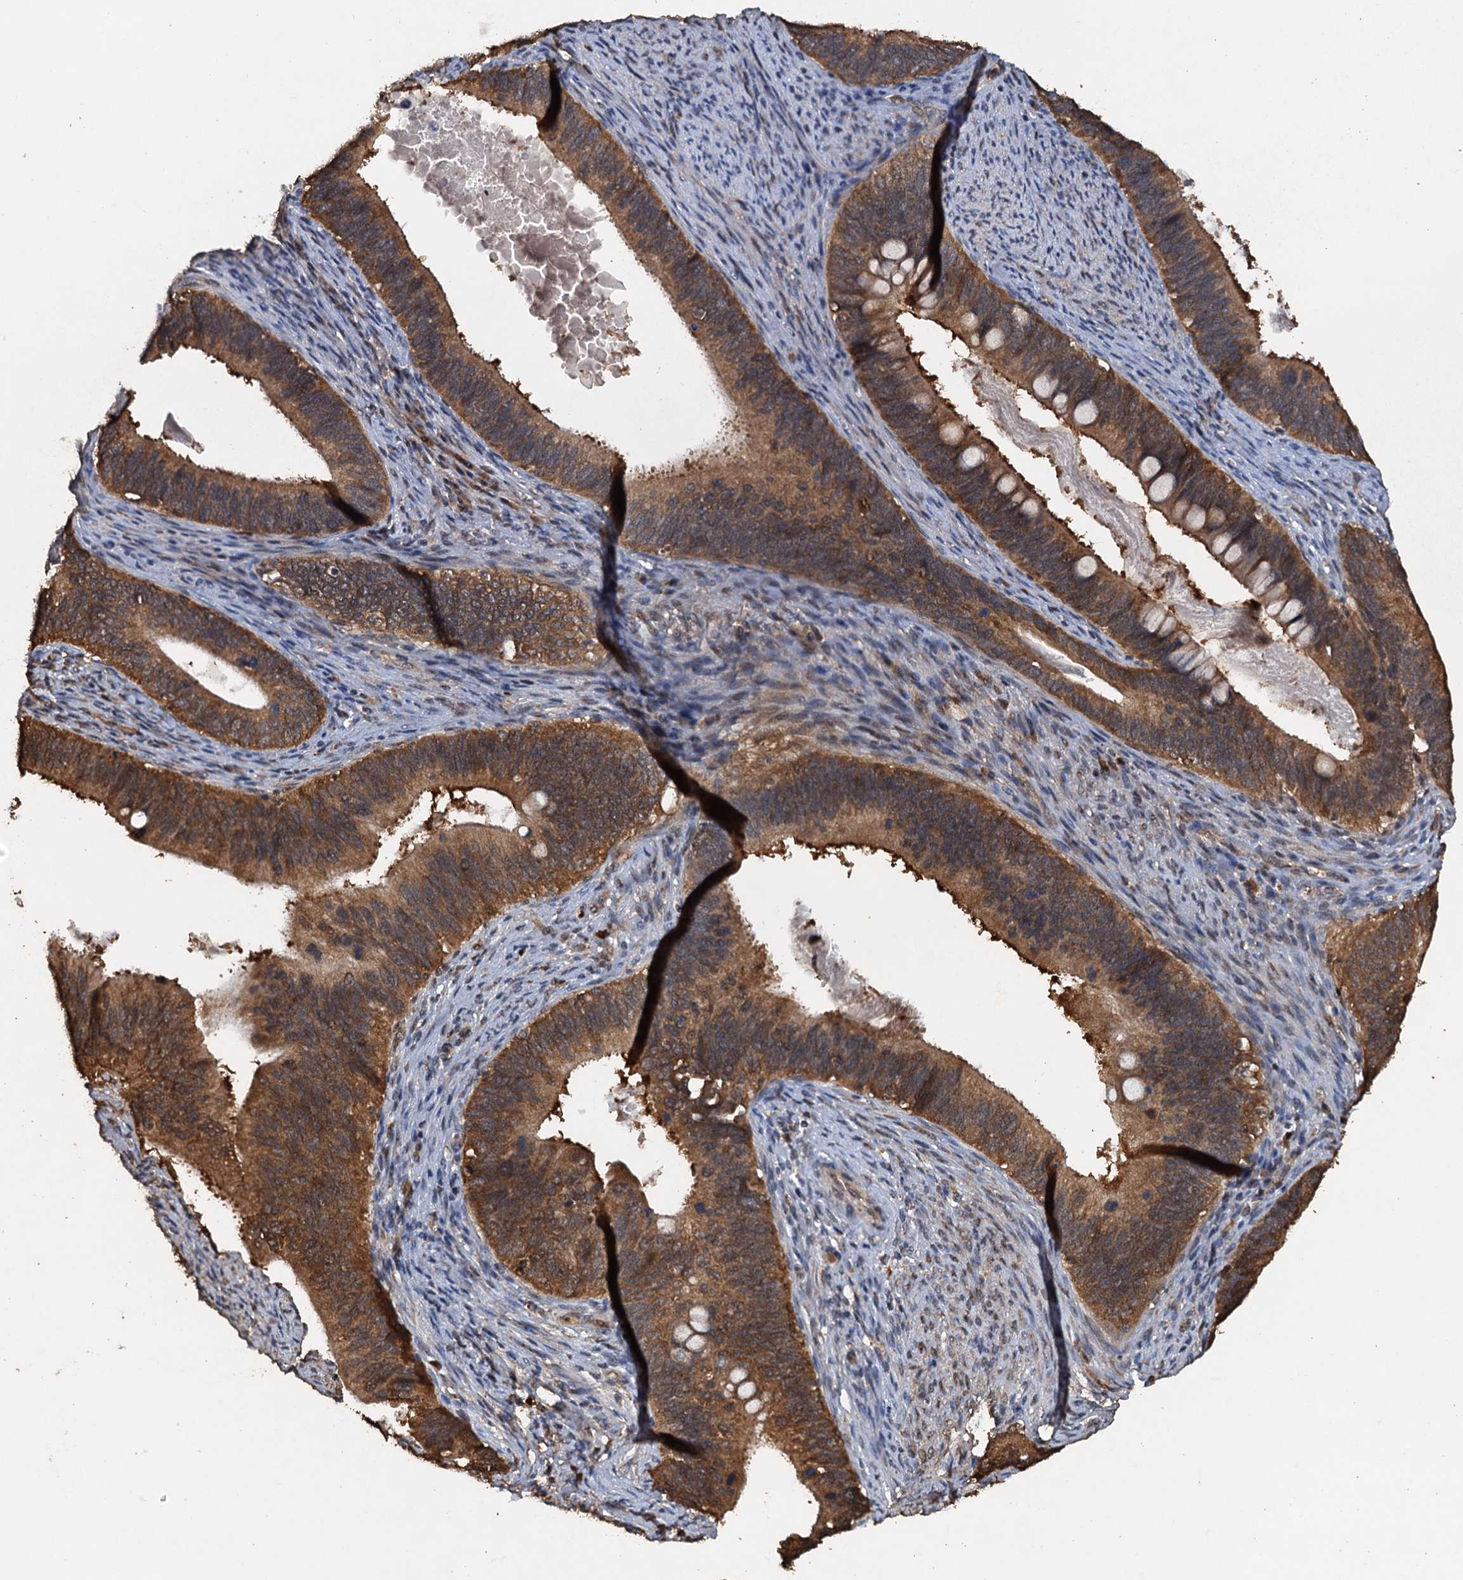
{"staining": {"intensity": "strong", "quantity": ">75%", "location": "cytoplasmic/membranous"}, "tissue": "cervical cancer", "cell_type": "Tumor cells", "image_type": "cancer", "snomed": [{"axis": "morphology", "description": "Adenocarcinoma, NOS"}, {"axis": "topography", "description": "Cervix"}], "caption": "This micrograph exhibits IHC staining of cervical cancer (adenocarcinoma), with high strong cytoplasmic/membranous positivity in about >75% of tumor cells.", "gene": "PSMD9", "patient": {"sex": "female", "age": 42}}